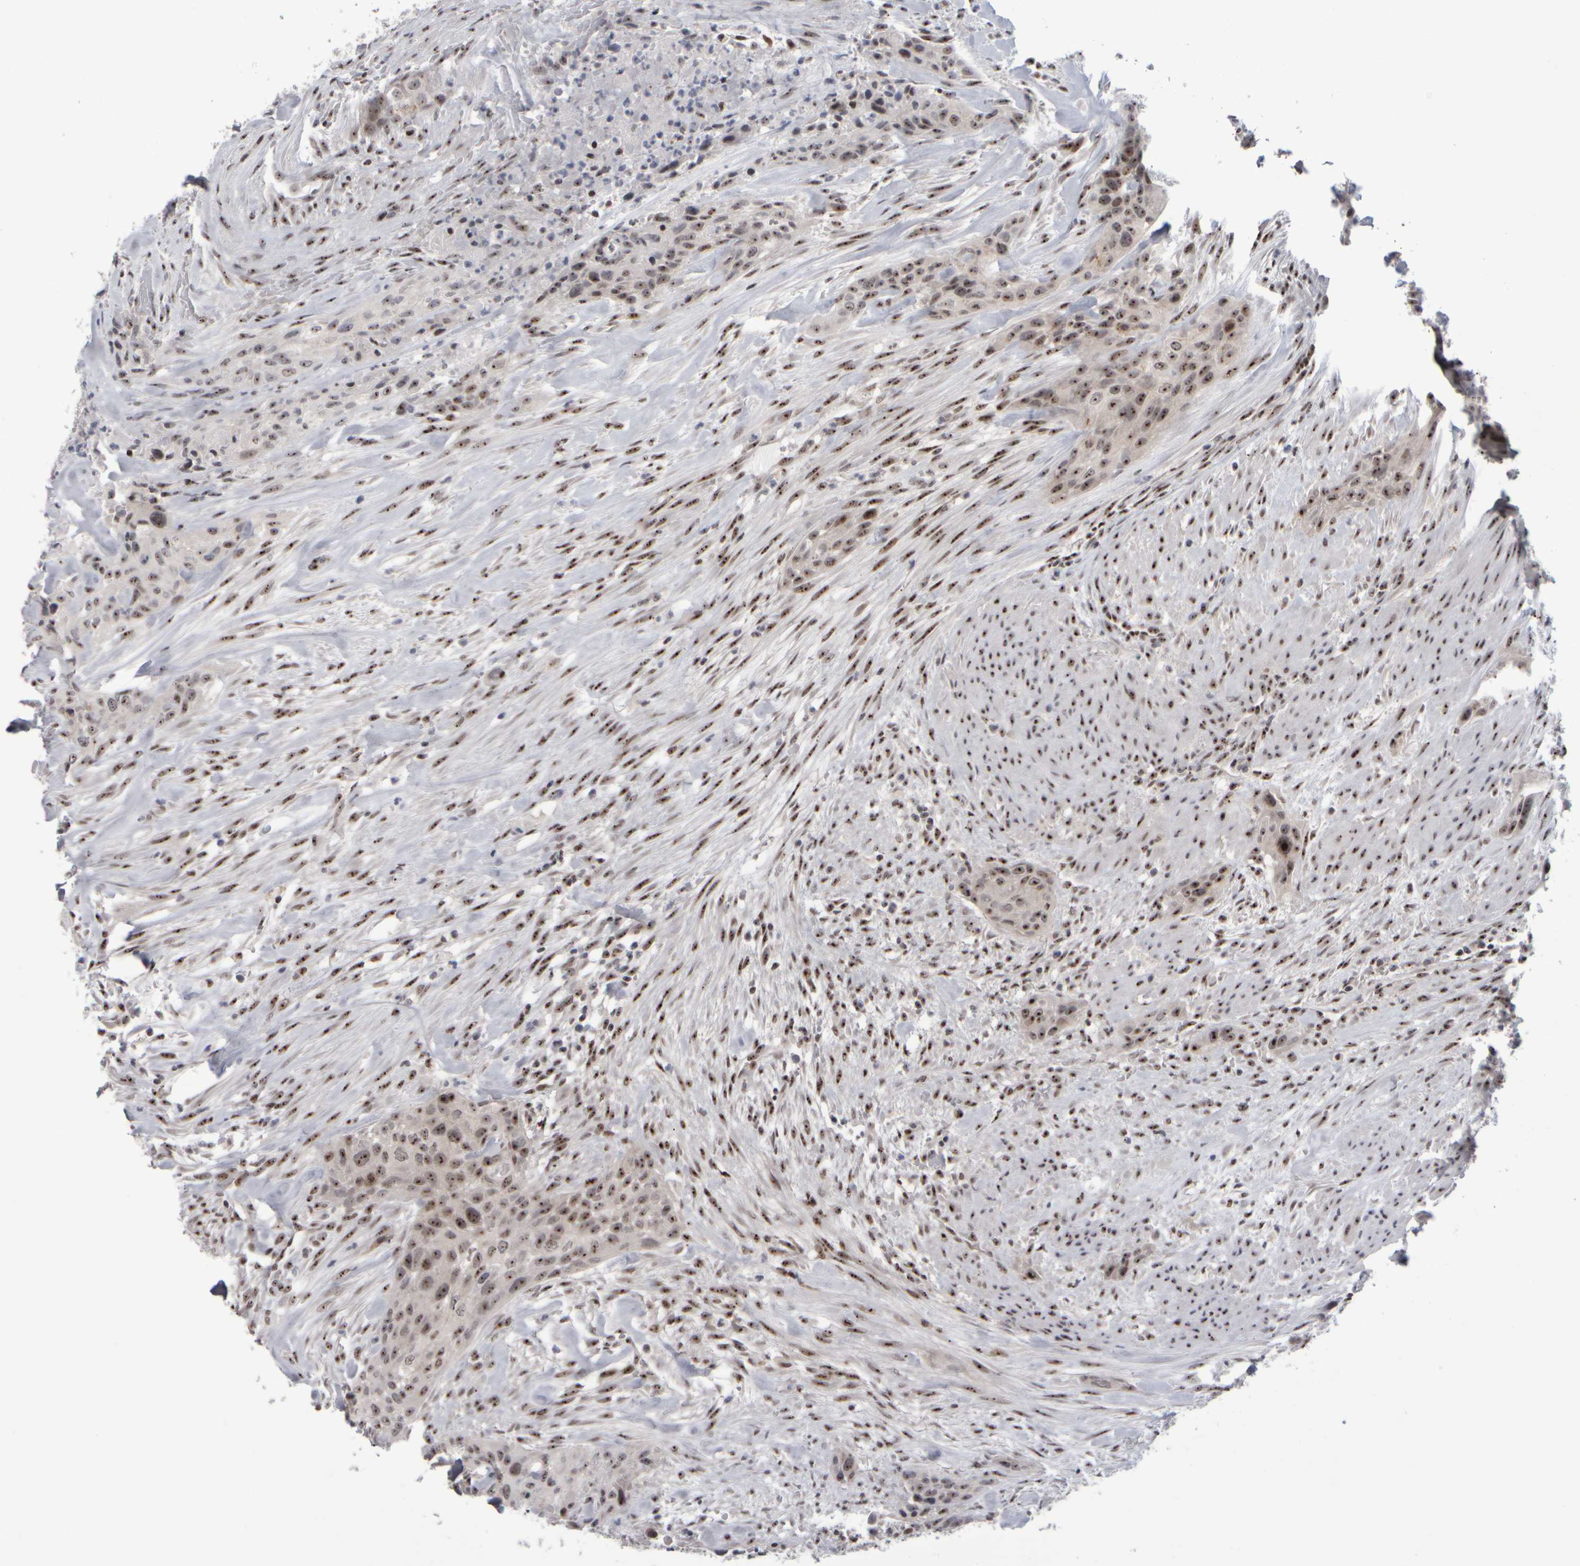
{"staining": {"intensity": "moderate", "quantity": ">75%", "location": "nuclear"}, "tissue": "urothelial cancer", "cell_type": "Tumor cells", "image_type": "cancer", "snomed": [{"axis": "morphology", "description": "Urothelial carcinoma, High grade"}, {"axis": "topography", "description": "Urinary bladder"}], "caption": "A photomicrograph of human high-grade urothelial carcinoma stained for a protein demonstrates moderate nuclear brown staining in tumor cells.", "gene": "SURF6", "patient": {"sex": "male", "age": 35}}